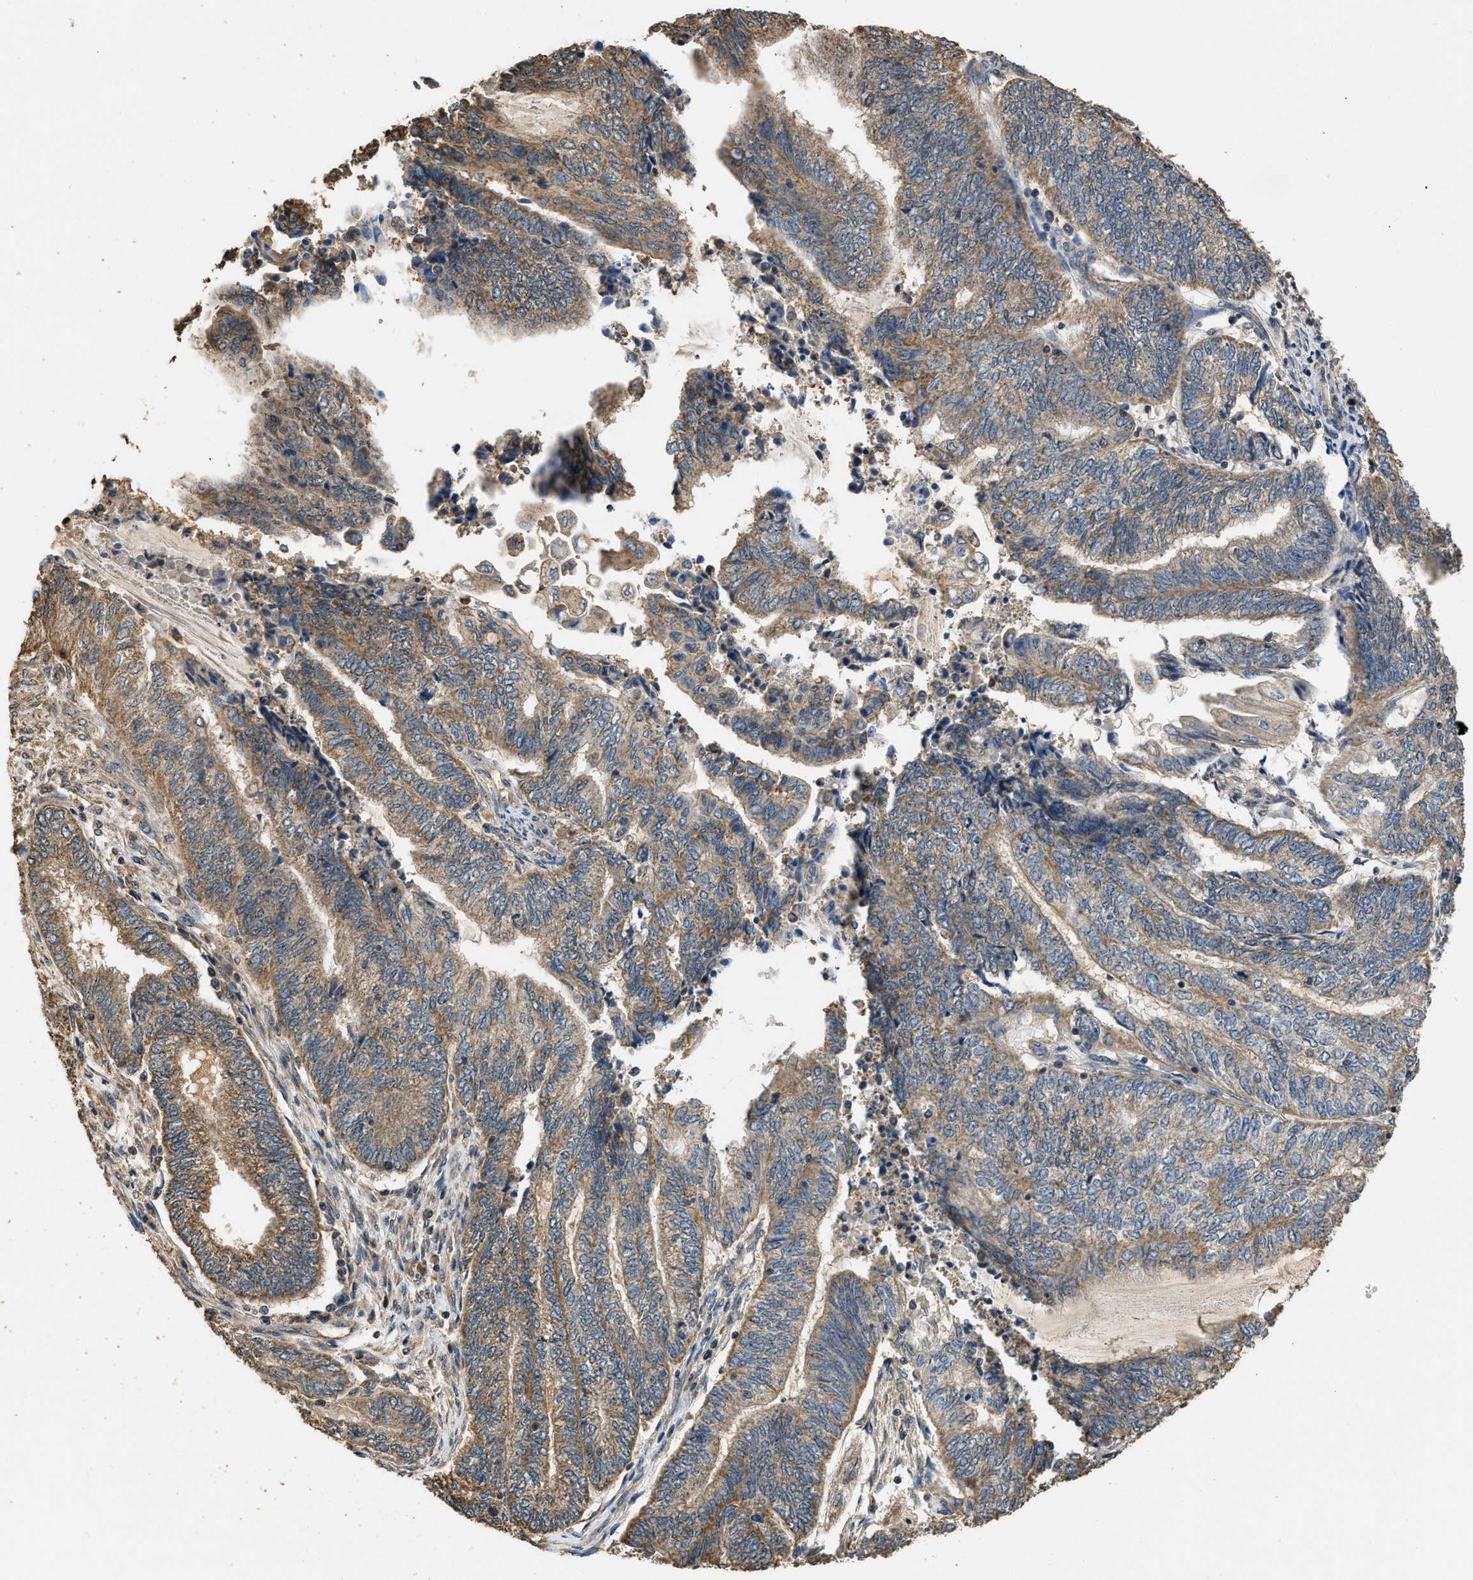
{"staining": {"intensity": "moderate", "quantity": ">75%", "location": "cytoplasmic/membranous"}, "tissue": "endometrial cancer", "cell_type": "Tumor cells", "image_type": "cancer", "snomed": [{"axis": "morphology", "description": "Adenocarcinoma, NOS"}, {"axis": "topography", "description": "Uterus"}, {"axis": "topography", "description": "Endometrium"}], "caption": "Immunohistochemistry staining of endometrial cancer, which reveals medium levels of moderate cytoplasmic/membranous positivity in about >75% of tumor cells indicating moderate cytoplasmic/membranous protein staining. The staining was performed using DAB (brown) for protein detection and nuclei were counterstained in hematoxylin (blue).", "gene": "DENND6B", "patient": {"sex": "female", "age": 70}}